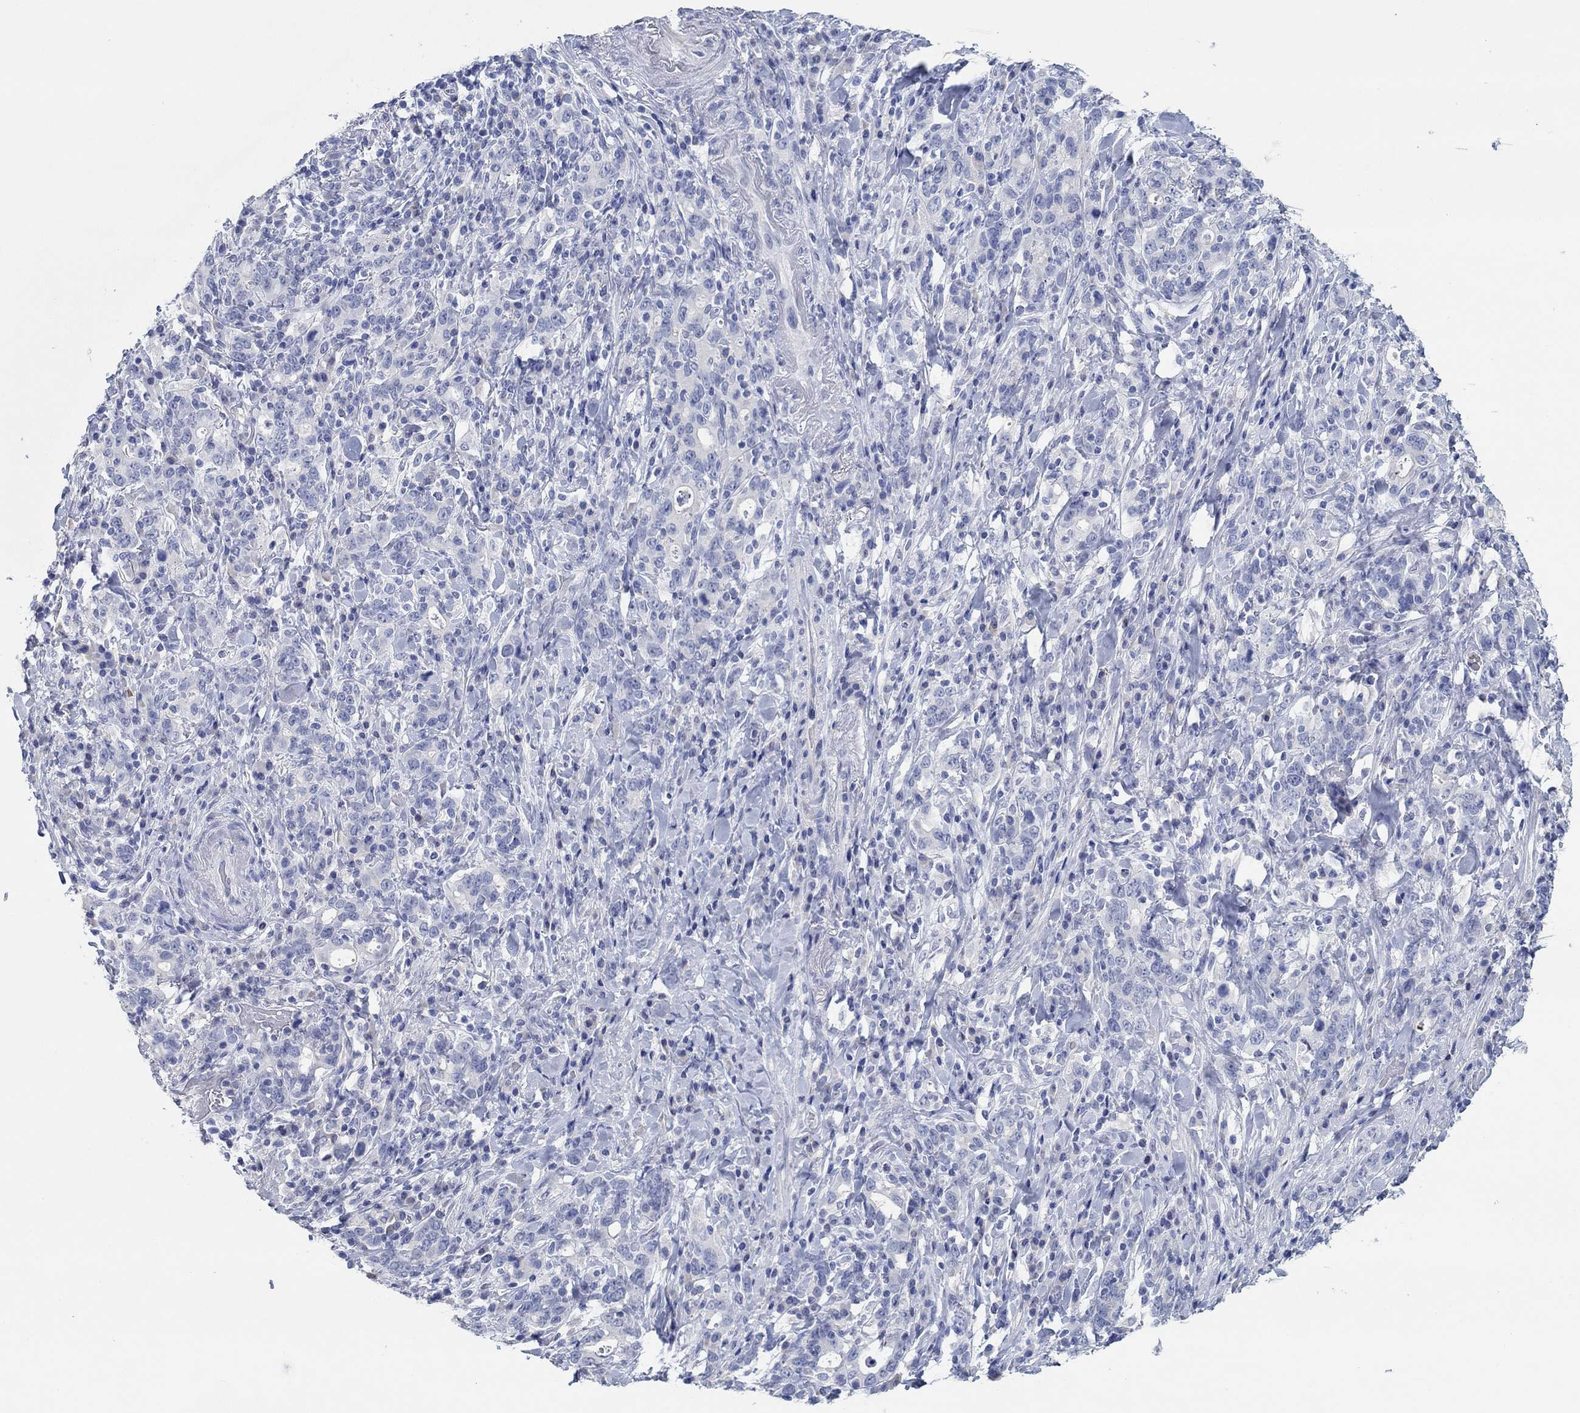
{"staining": {"intensity": "negative", "quantity": "none", "location": "none"}, "tissue": "stomach cancer", "cell_type": "Tumor cells", "image_type": "cancer", "snomed": [{"axis": "morphology", "description": "Adenocarcinoma, NOS"}, {"axis": "topography", "description": "Stomach"}], "caption": "Immunohistochemistry of human adenocarcinoma (stomach) displays no expression in tumor cells. Brightfield microscopy of immunohistochemistry (IHC) stained with DAB (brown) and hematoxylin (blue), captured at high magnification.", "gene": "POU5F1", "patient": {"sex": "male", "age": 79}}